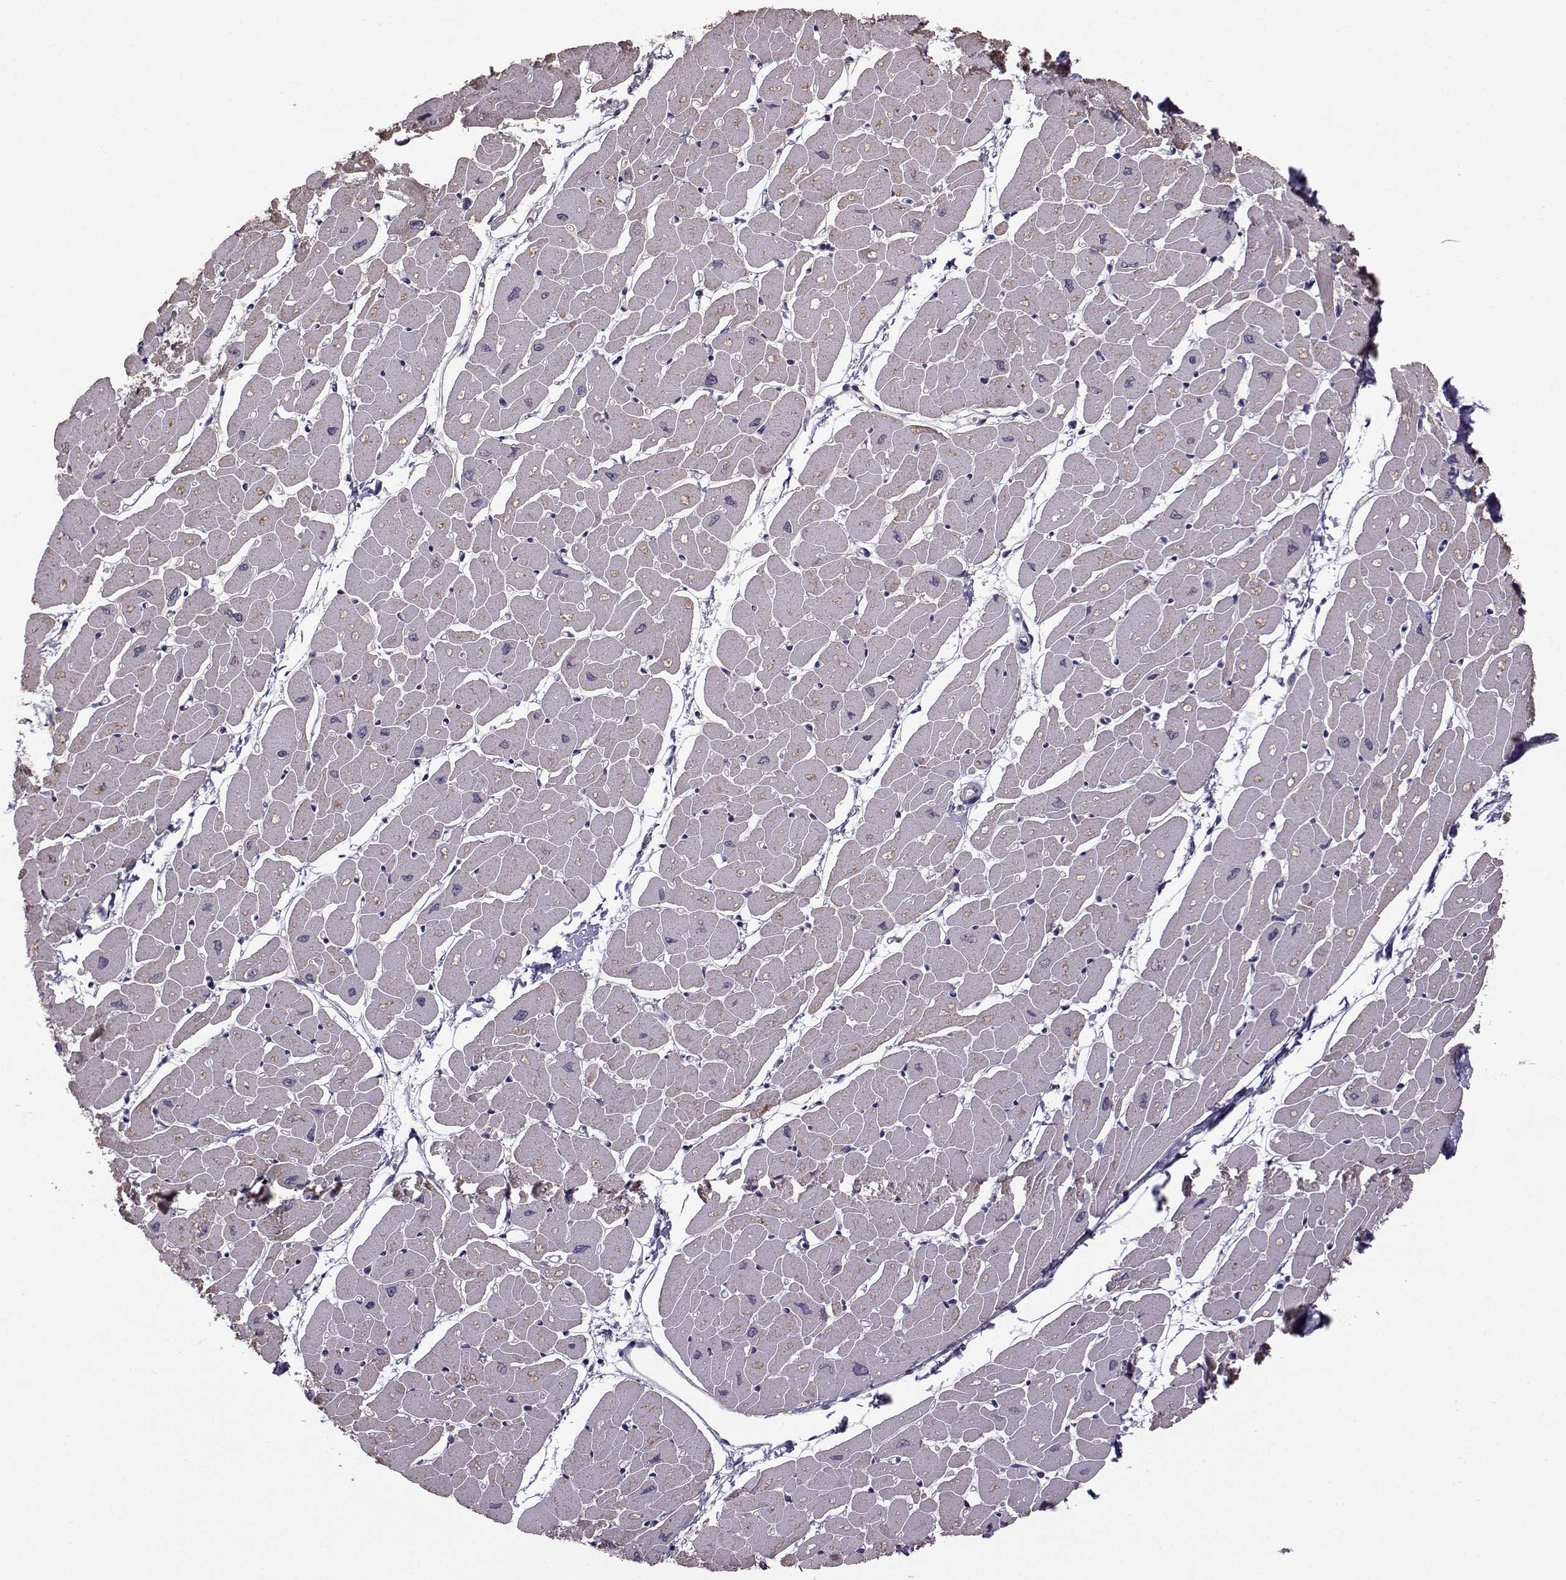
{"staining": {"intensity": "weak", "quantity": "25%-75%", "location": "cytoplasmic/membranous"}, "tissue": "heart muscle", "cell_type": "Cardiomyocytes", "image_type": "normal", "snomed": [{"axis": "morphology", "description": "Normal tissue, NOS"}, {"axis": "topography", "description": "Heart"}], "caption": "Immunohistochemical staining of normal human heart muscle demonstrates low levels of weak cytoplasmic/membranous positivity in approximately 25%-75% of cardiomyocytes. (Stains: DAB in brown, nuclei in blue, Microscopy: brightfield microscopy at high magnification).", "gene": "TSPYL5", "patient": {"sex": "male", "age": 57}}